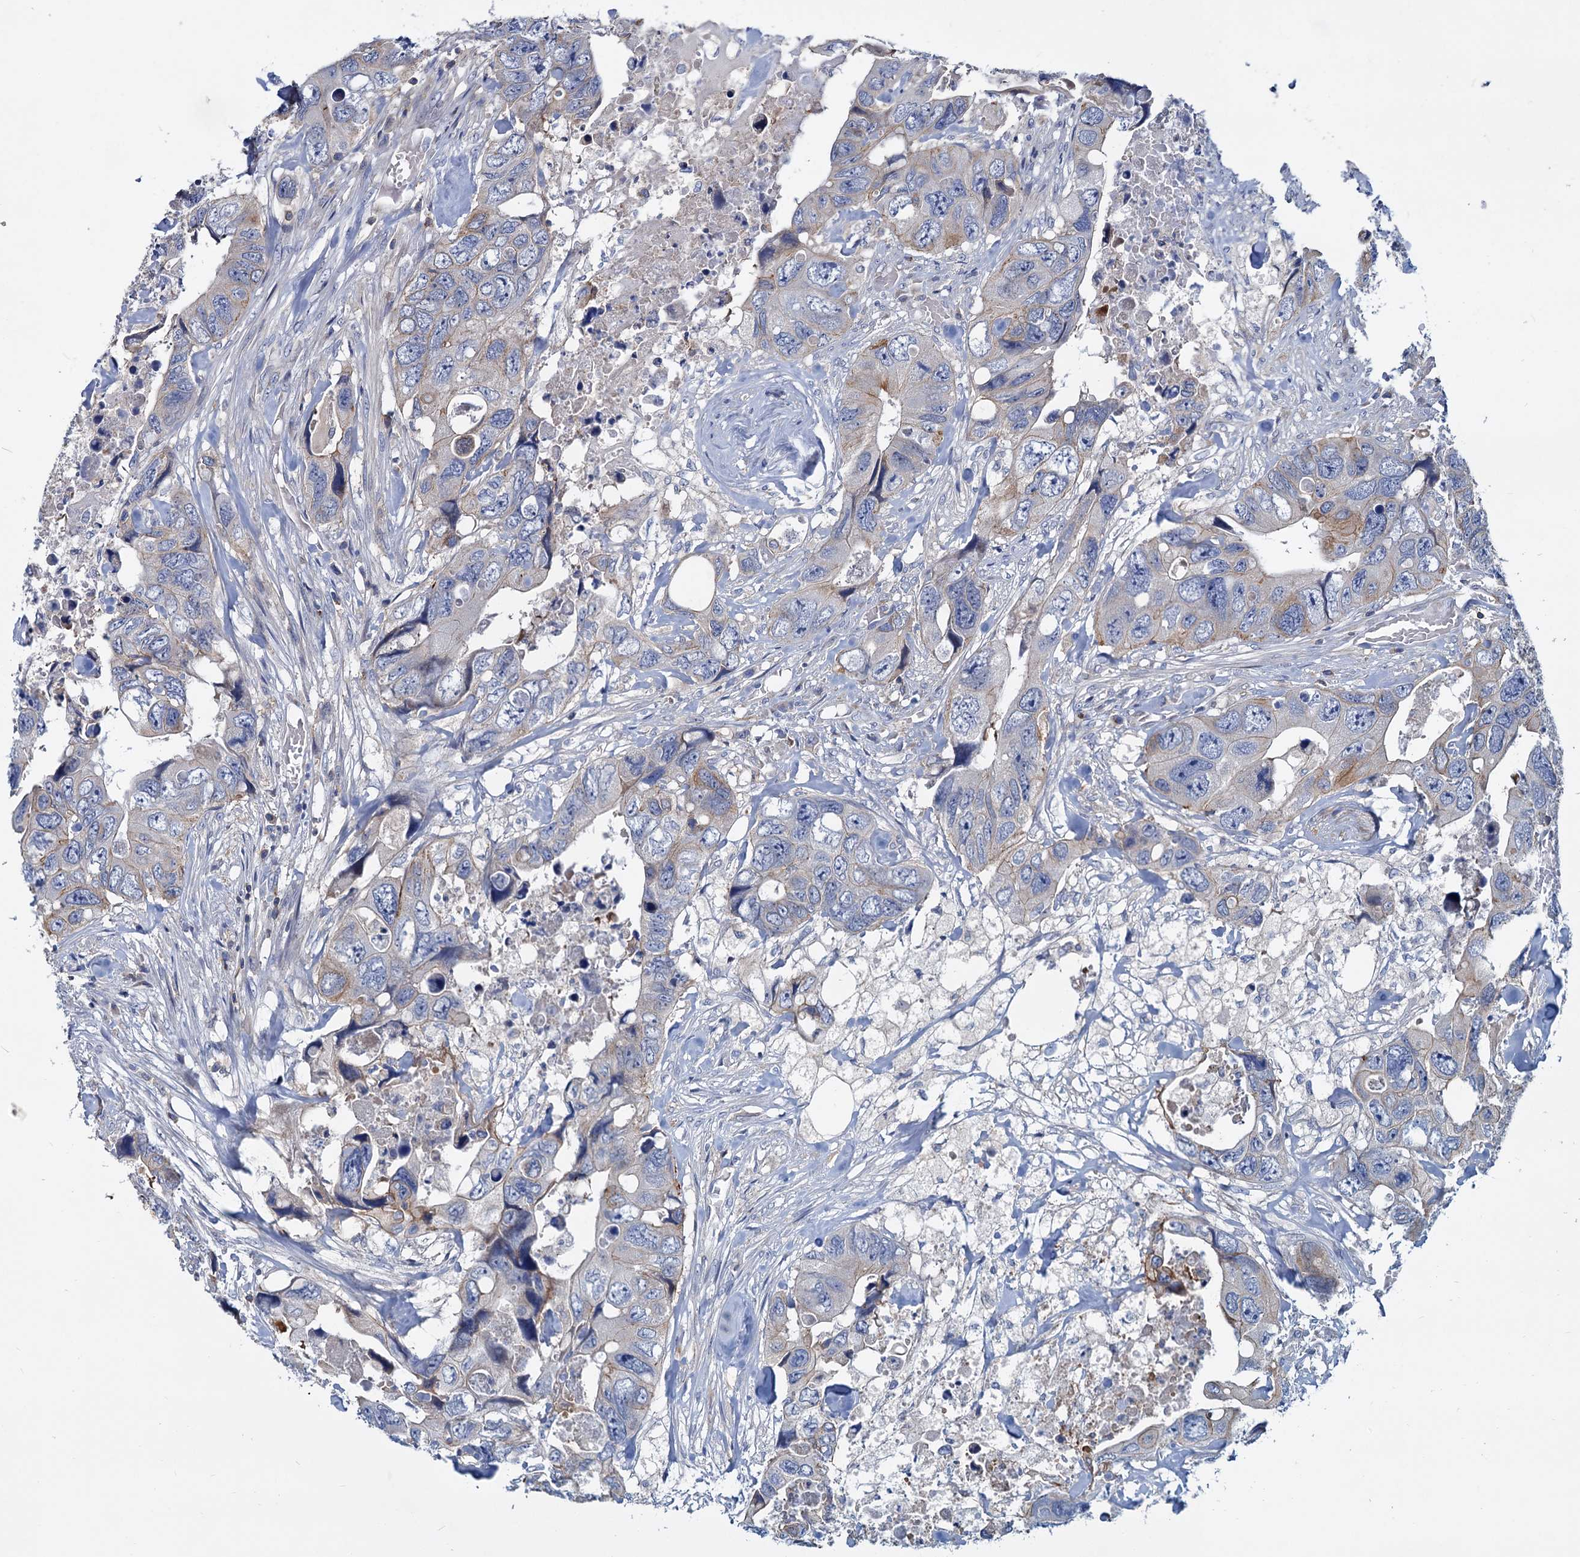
{"staining": {"intensity": "weak", "quantity": "<25%", "location": "cytoplasmic/membranous"}, "tissue": "colorectal cancer", "cell_type": "Tumor cells", "image_type": "cancer", "snomed": [{"axis": "morphology", "description": "Adenocarcinoma, NOS"}, {"axis": "topography", "description": "Rectum"}], "caption": "Image shows no protein expression in tumor cells of colorectal adenocarcinoma tissue.", "gene": "LRCH4", "patient": {"sex": "male", "age": 57}}